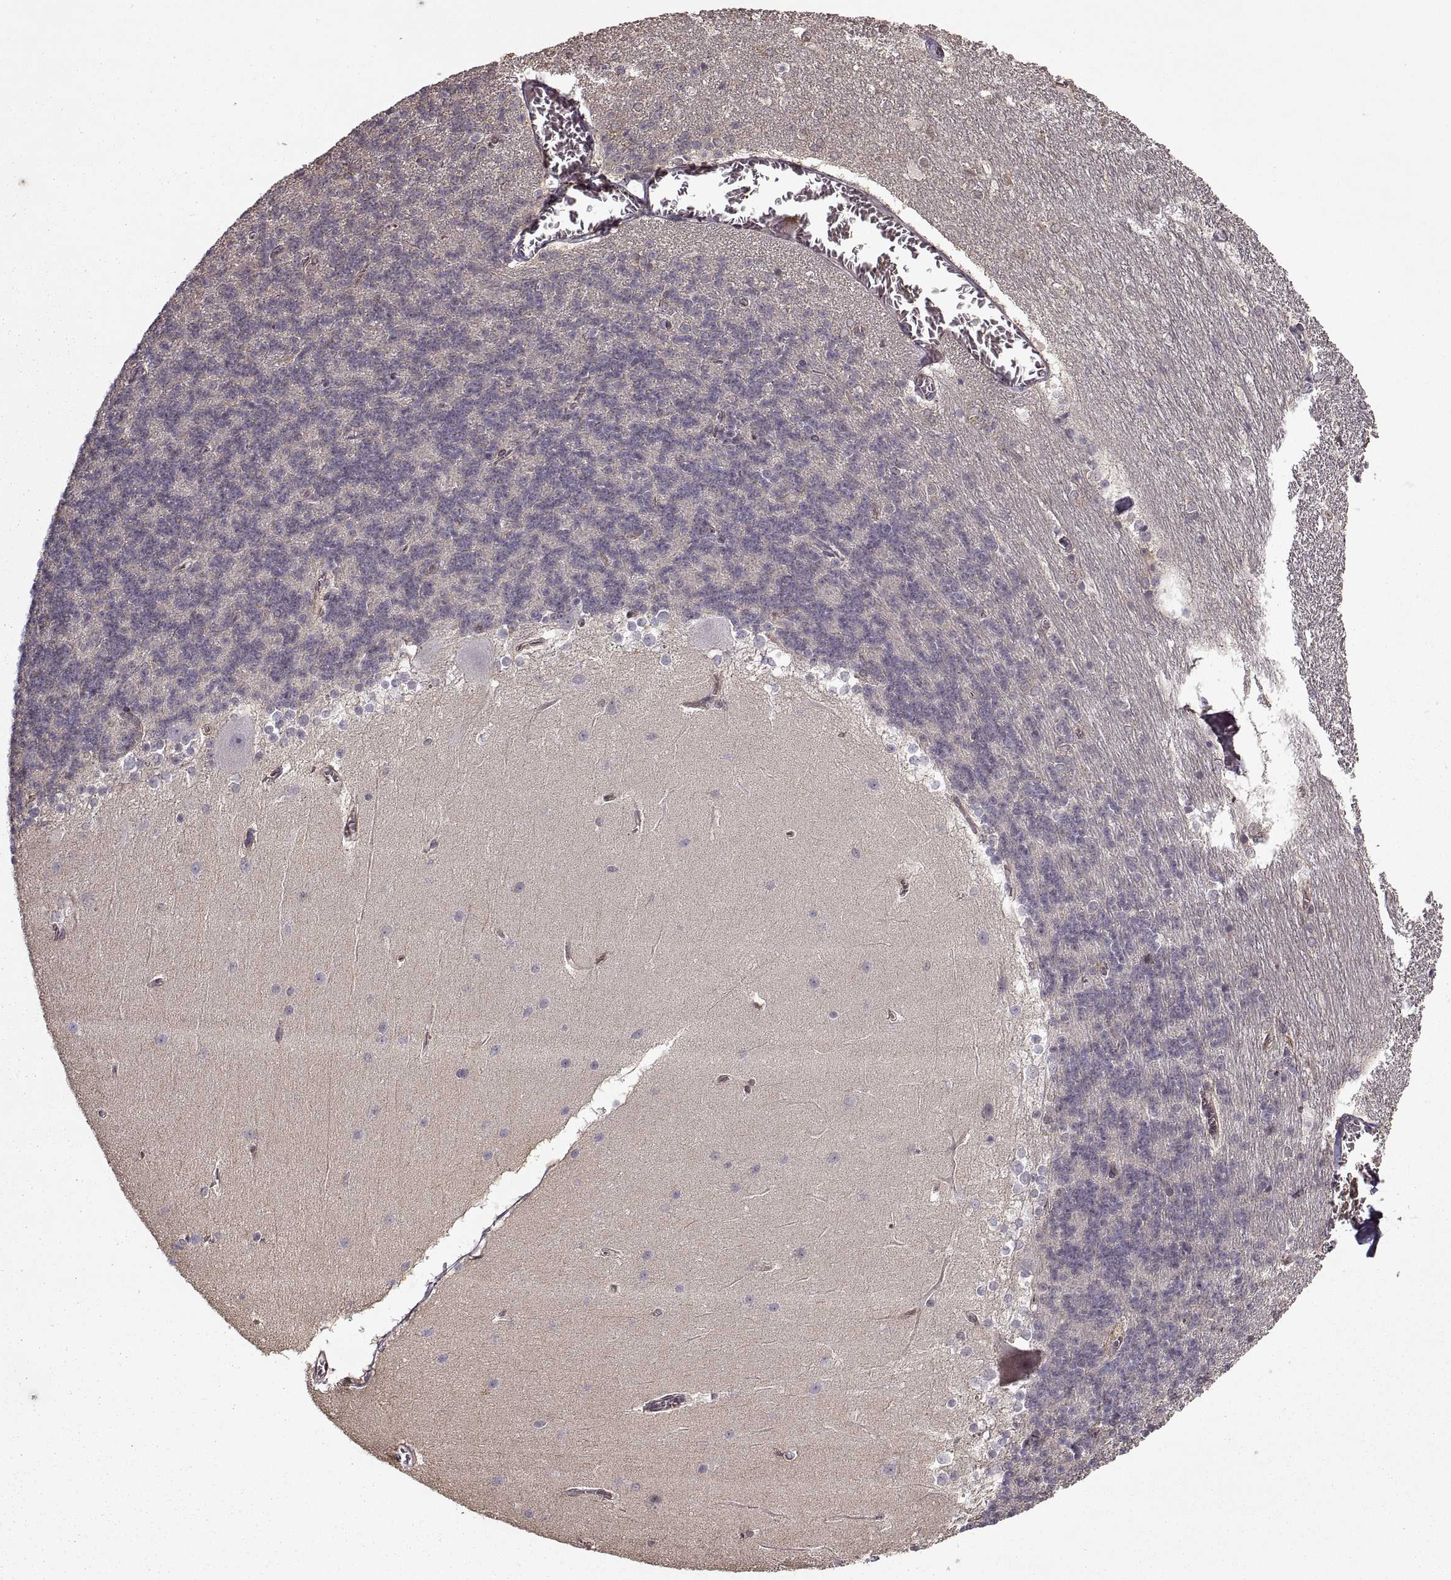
{"staining": {"intensity": "negative", "quantity": "none", "location": "none"}, "tissue": "cerebellum", "cell_type": "Cells in granular layer", "image_type": "normal", "snomed": [{"axis": "morphology", "description": "Normal tissue, NOS"}, {"axis": "topography", "description": "Cerebellum"}], "caption": "There is no significant staining in cells in granular layer of cerebellum. The staining is performed using DAB brown chromogen with nuclei counter-stained in using hematoxylin.", "gene": "LAMB2", "patient": {"sex": "female", "age": 19}}